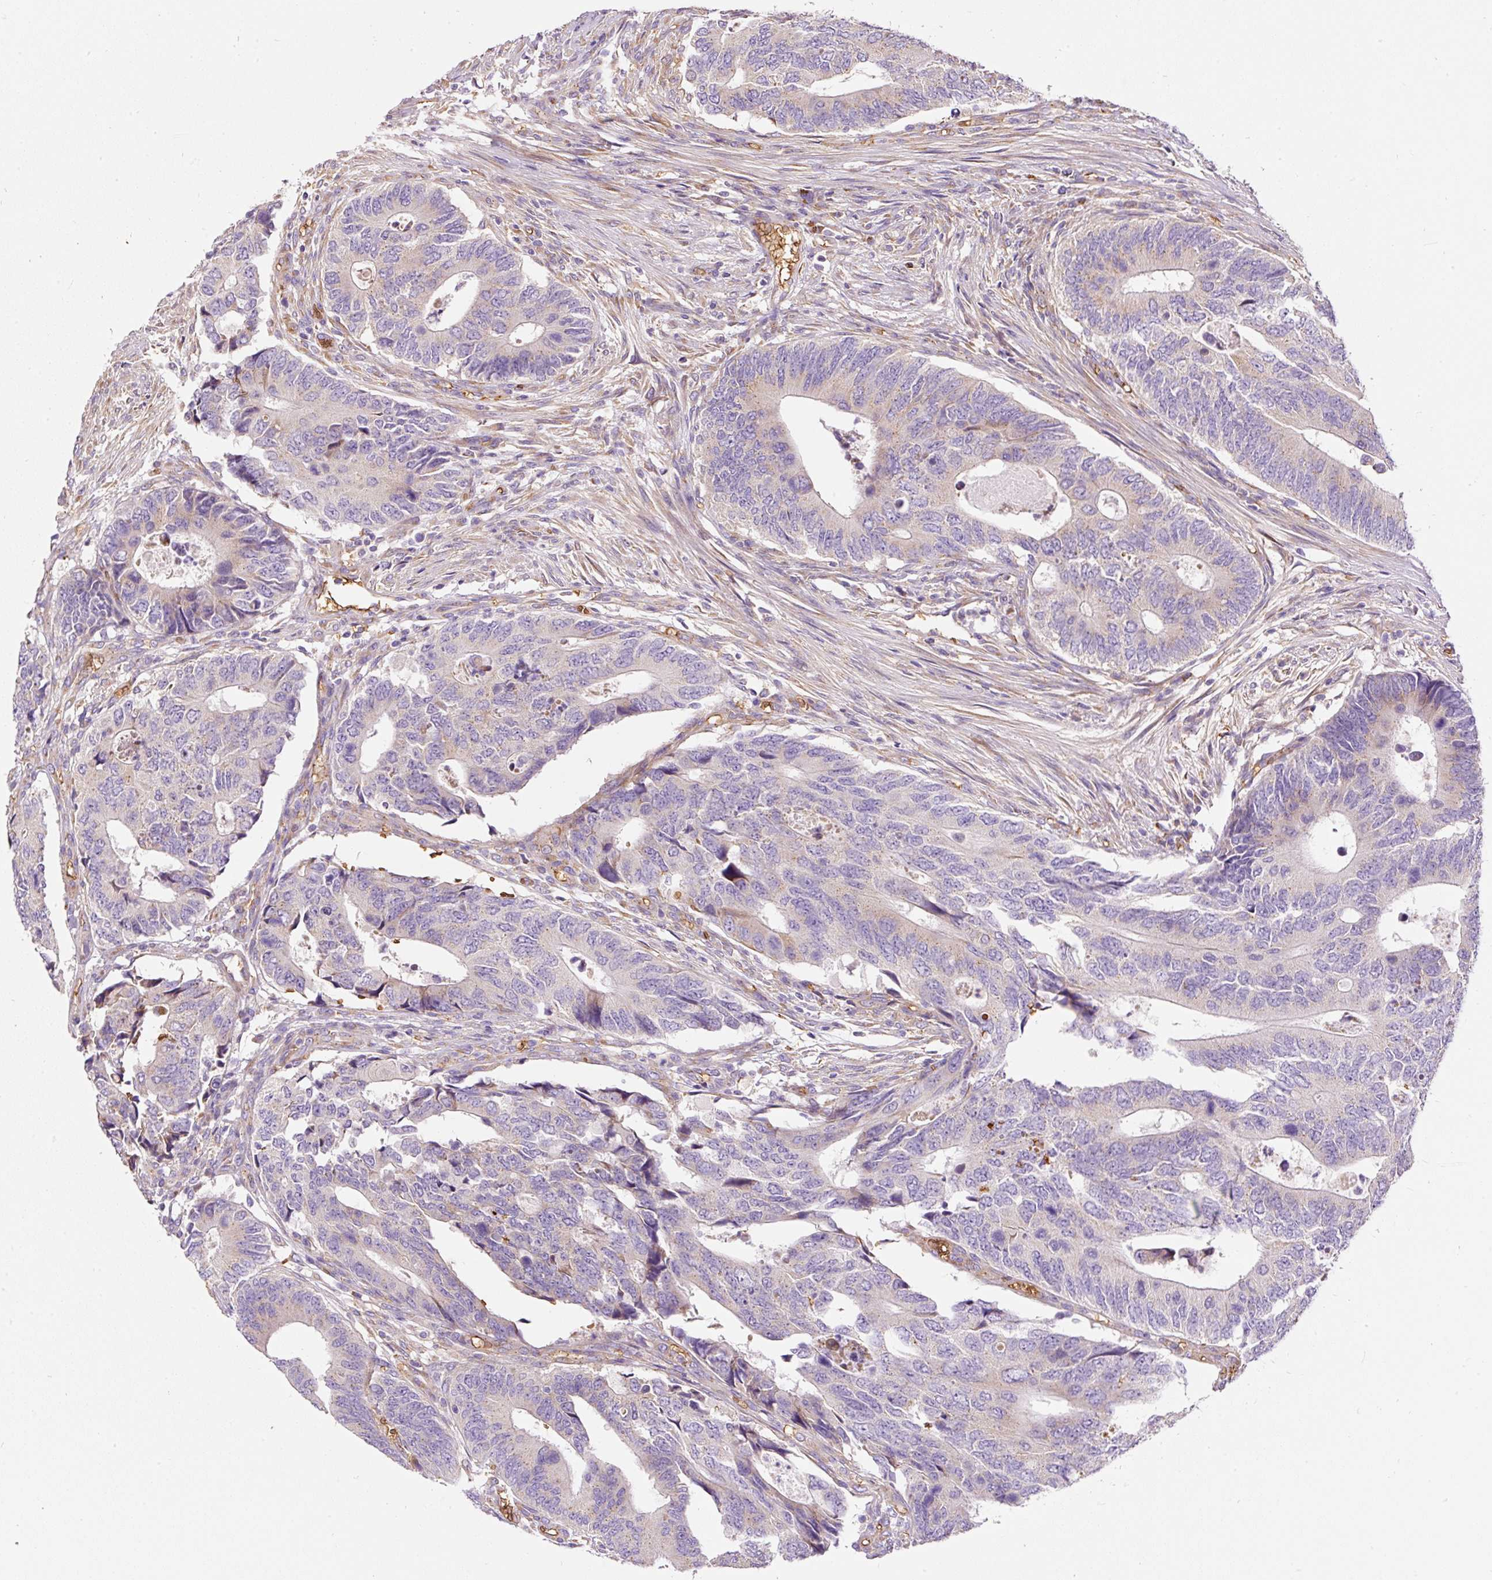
{"staining": {"intensity": "moderate", "quantity": "<25%", "location": "cytoplasmic/membranous"}, "tissue": "colorectal cancer", "cell_type": "Tumor cells", "image_type": "cancer", "snomed": [{"axis": "morphology", "description": "Adenocarcinoma, NOS"}, {"axis": "topography", "description": "Colon"}], "caption": "Protein staining exhibits moderate cytoplasmic/membranous staining in approximately <25% of tumor cells in colorectal adenocarcinoma. (DAB IHC, brown staining for protein, blue staining for nuclei).", "gene": "PRRC2A", "patient": {"sex": "male", "age": 87}}